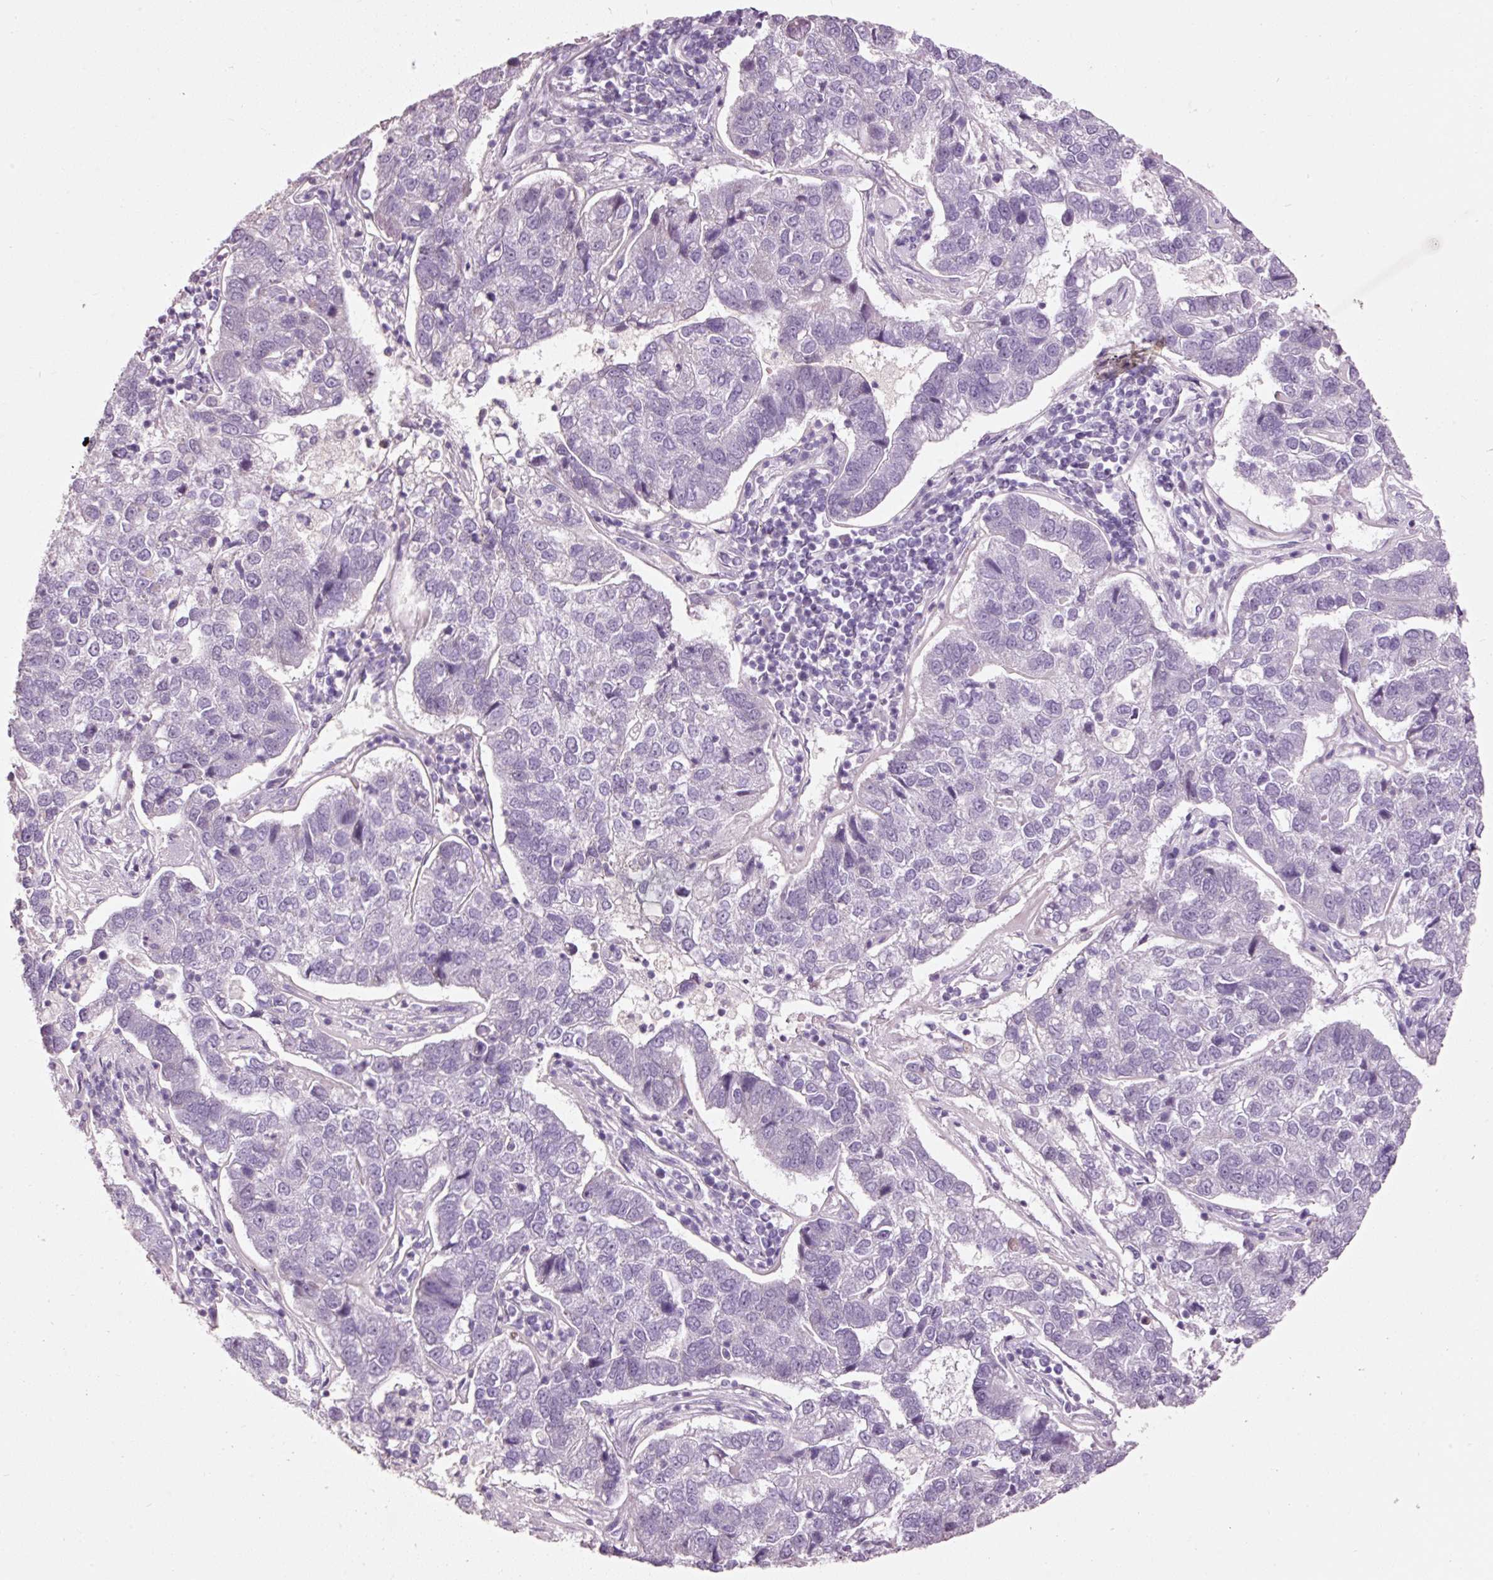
{"staining": {"intensity": "negative", "quantity": "none", "location": "none"}, "tissue": "pancreatic cancer", "cell_type": "Tumor cells", "image_type": "cancer", "snomed": [{"axis": "morphology", "description": "Adenocarcinoma, NOS"}, {"axis": "topography", "description": "Pancreas"}], "caption": "Immunohistochemistry micrograph of neoplastic tissue: human adenocarcinoma (pancreatic) stained with DAB (3,3'-diaminobenzidine) displays no significant protein expression in tumor cells.", "gene": "MUC5AC", "patient": {"sex": "female", "age": 61}}